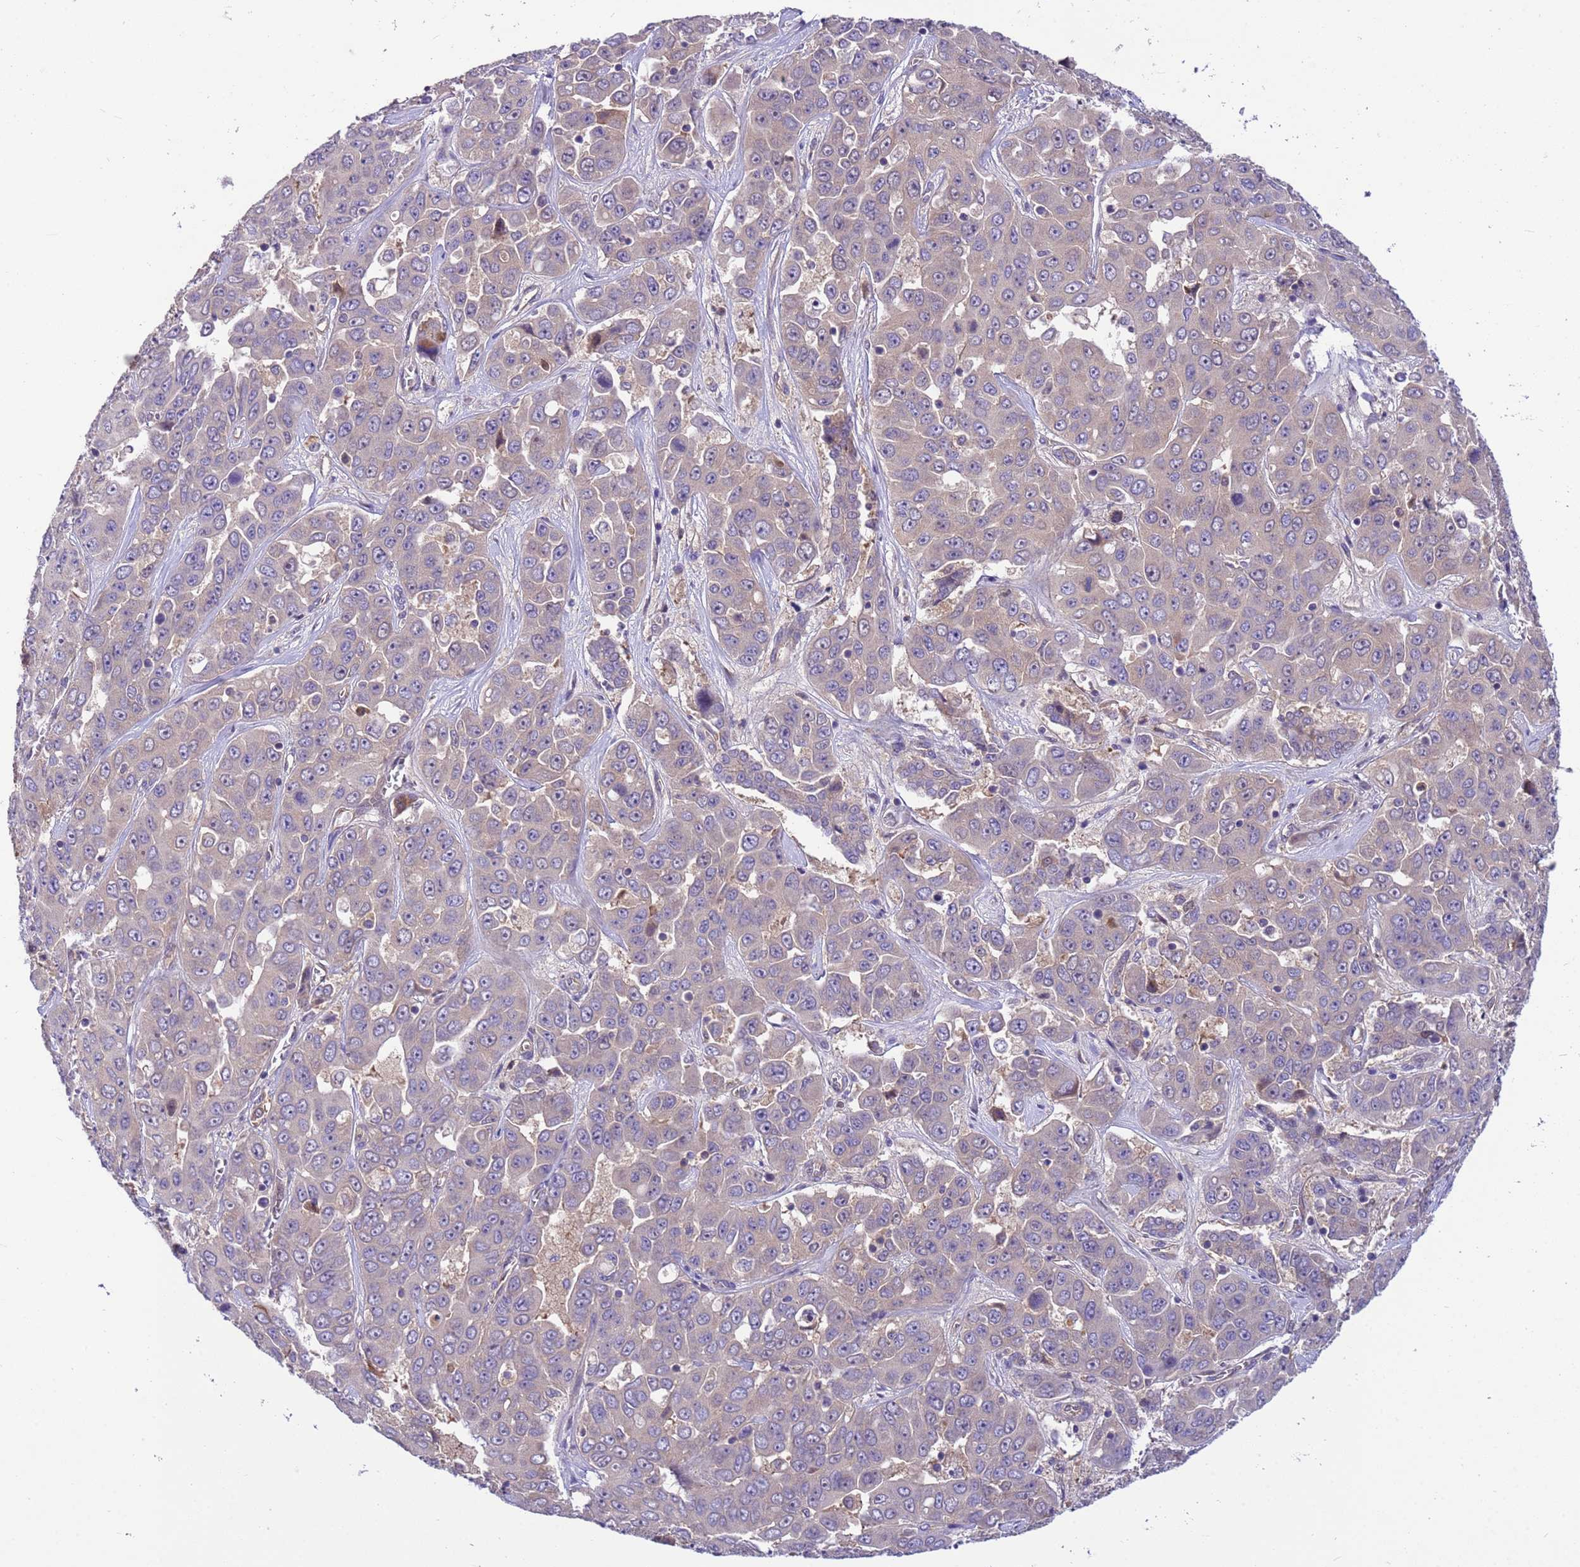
{"staining": {"intensity": "negative", "quantity": "none", "location": "none"}, "tissue": "liver cancer", "cell_type": "Tumor cells", "image_type": "cancer", "snomed": [{"axis": "morphology", "description": "Cholangiocarcinoma"}, {"axis": "topography", "description": "Liver"}], "caption": "IHC of liver cancer (cholangiocarcinoma) exhibits no staining in tumor cells.", "gene": "PPP2CB", "patient": {"sex": "female", "age": 52}}